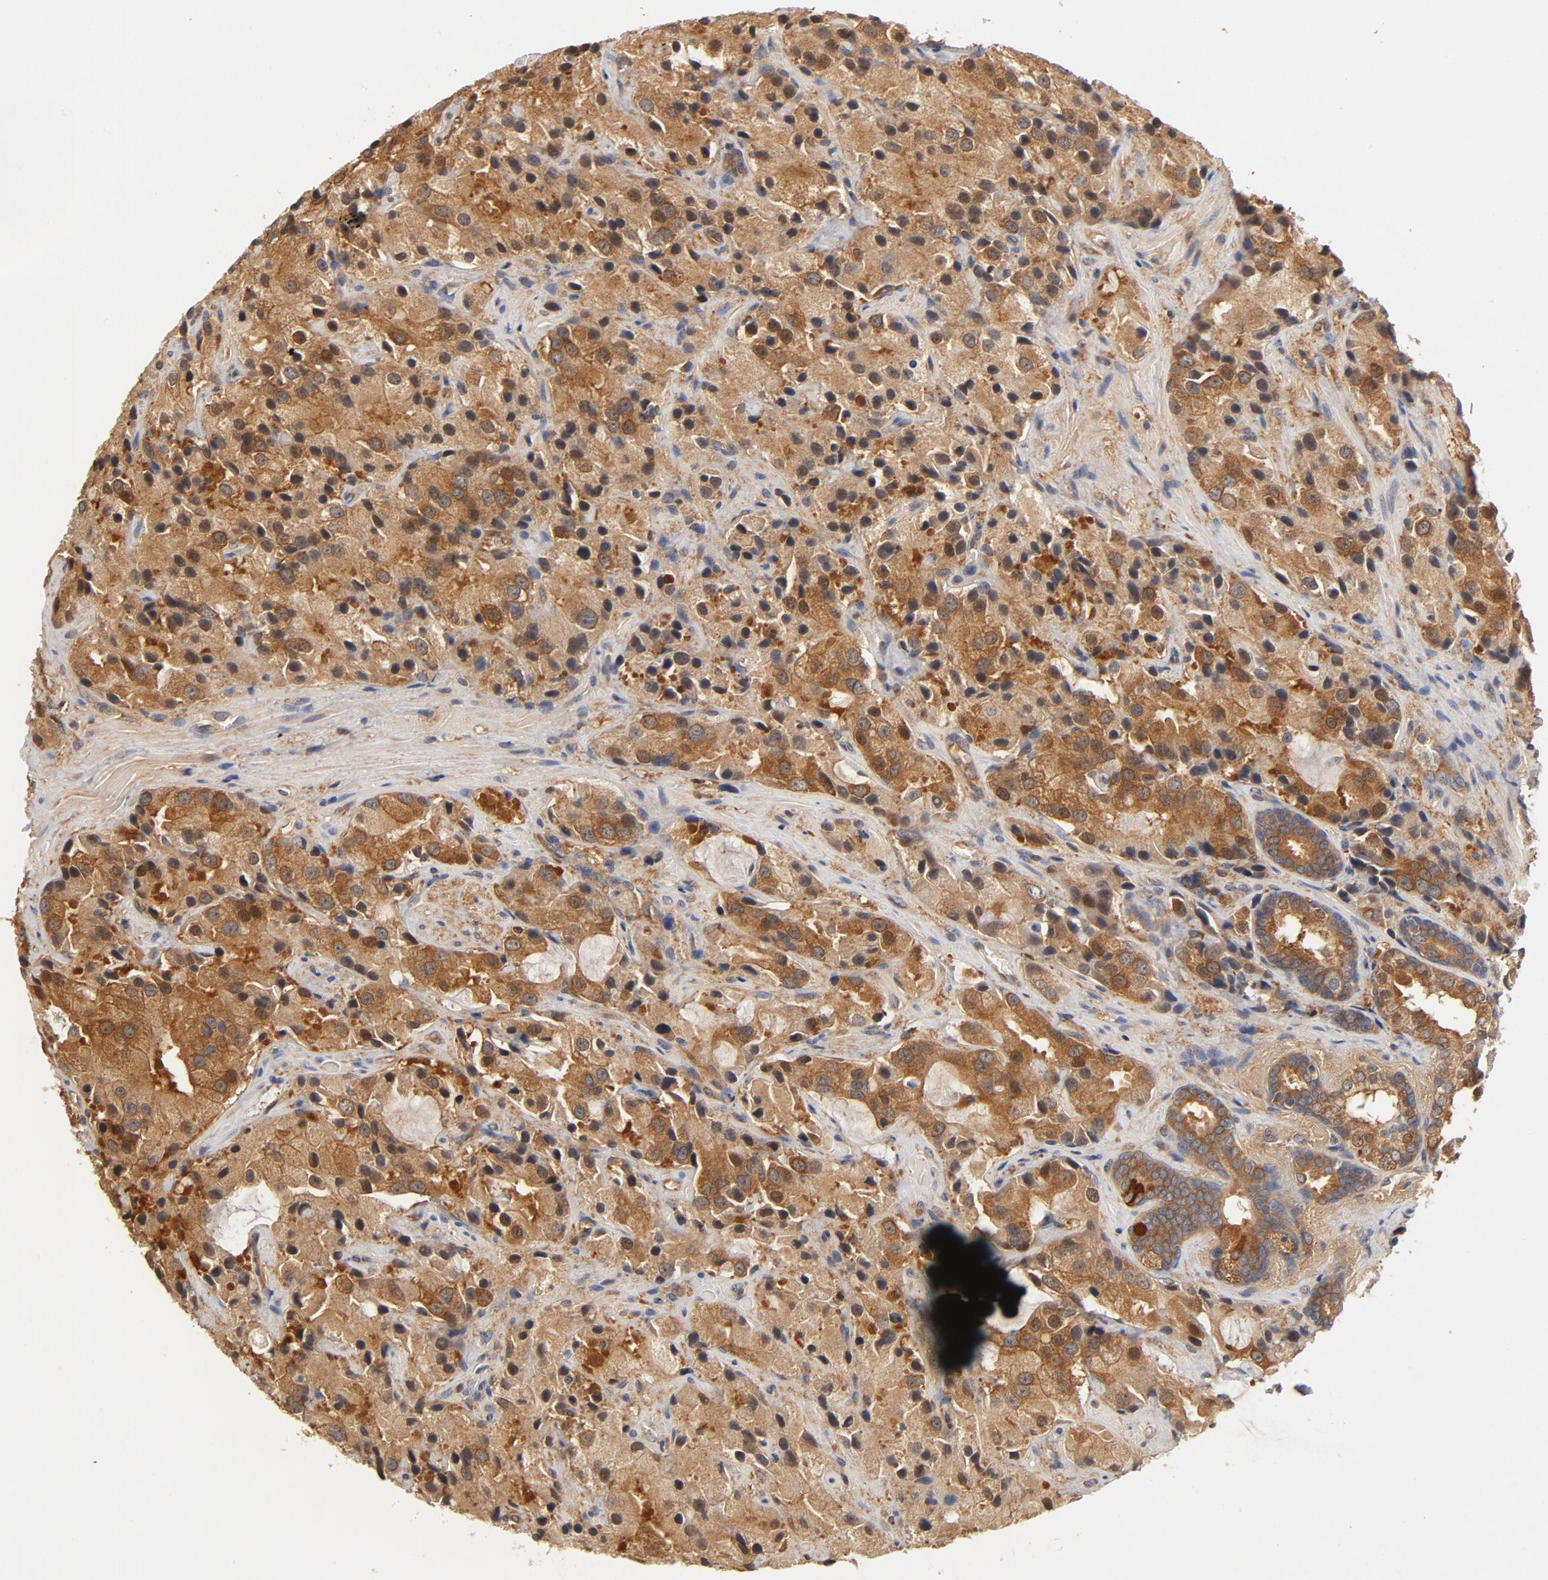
{"staining": {"intensity": "moderate", "quantity": ">75%", "location": "cytoplasmic/membranous"}, "tissue": "prostate cancer", "cell_type": "Tumor cells", "image_type": "cancer", "snomed": [{"axis": "morphology", "description": "Adenocarcinoma, High grade"}, {"axis": "topography", "description": "Prostate"}], "caption": "IHC staining of adenocarcinoma (high-grade) (prostate), which reveals medium levels of moderate cytoplasmic/membranous staining in about >75% of tumor cells indicating moderate cytoplasmic/membranous protein expression. The staining was performed using DAB (brown) for protein detection and nuclei were counterstained in hematoxylin (blue).", "gene": "ASMTL", "patient": {"sex": "male", "age": 70}}